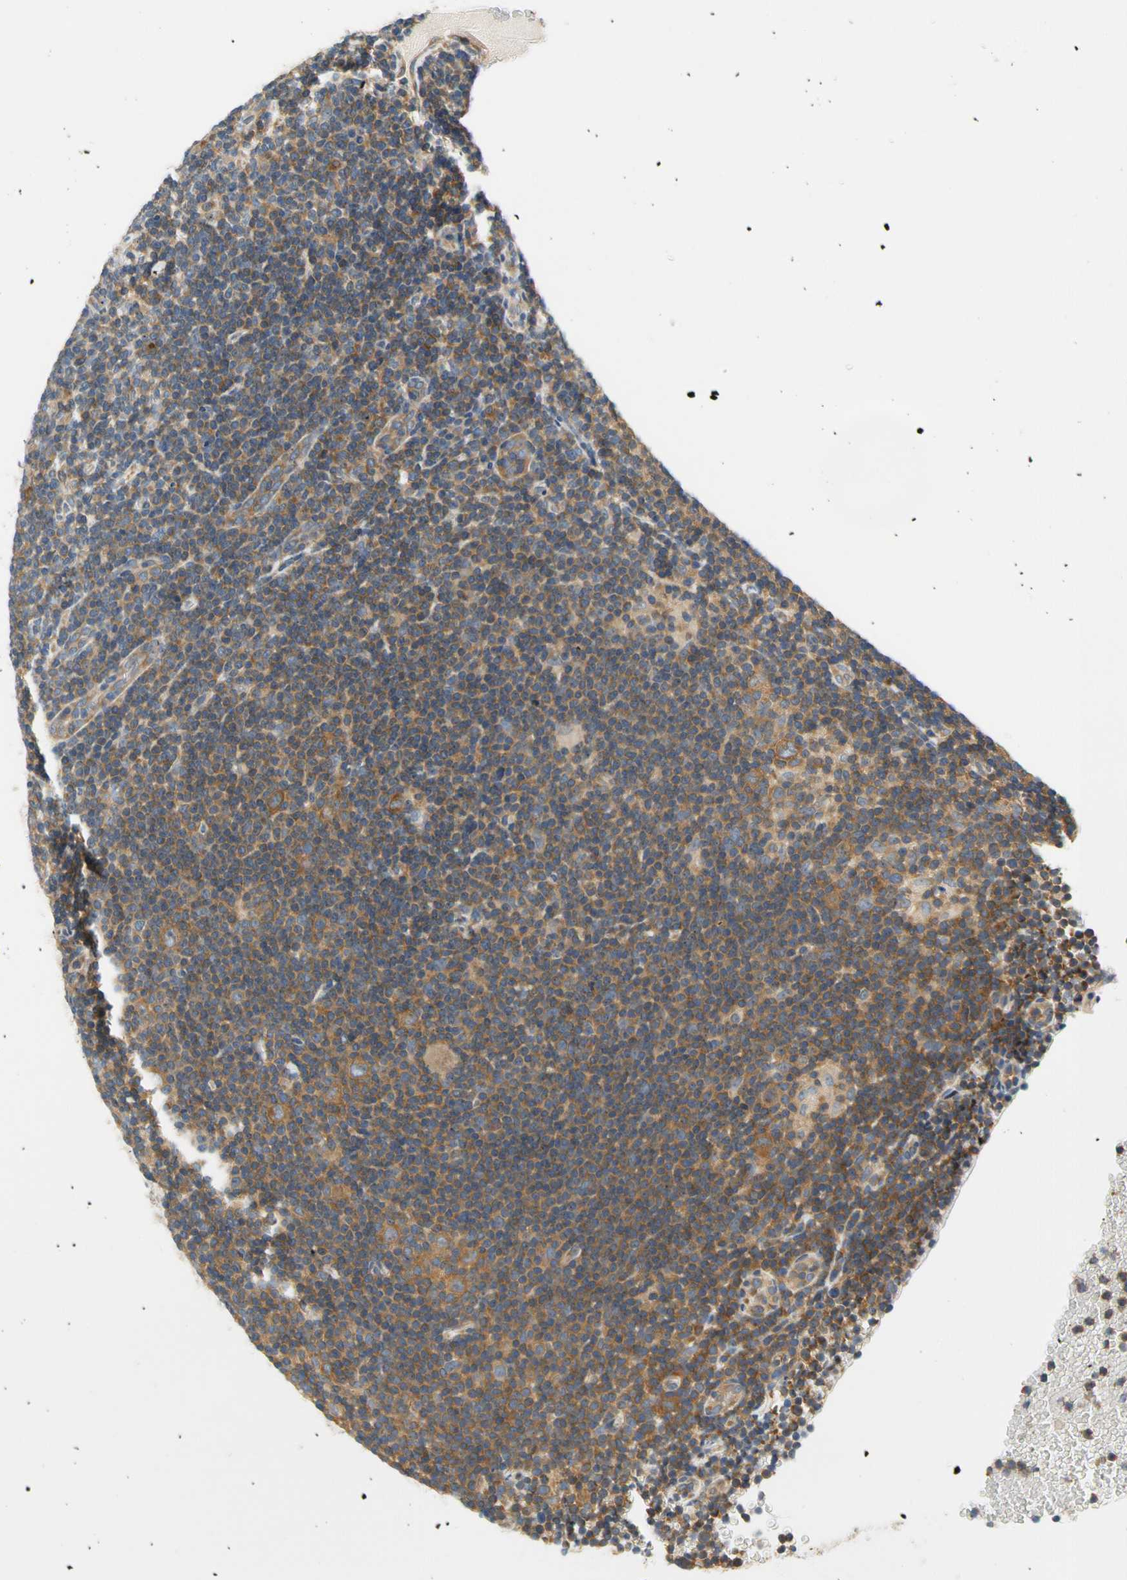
{"staining": {"intensity": "moderate", "quantity": ">75%", "location": "cytoplasmic/membranous"}, "tissue": "lymphoma", "cell_type": "Tumor cells", "image_type": "cancer", "snomed": [{"axis": "morphology", "description": "Hodgkin's disease, NOS"}, {"axis": "topography", "description": "Lymph node"}], "caption": "This is a micrograph of immunohistochemistry (IHC) staining of lymphoma, which shows moderate staining in the cytoplasmic/membranous of tumor cells.", "gene": "LRRC47", "patient": {"sex": "female", "age": 57}}